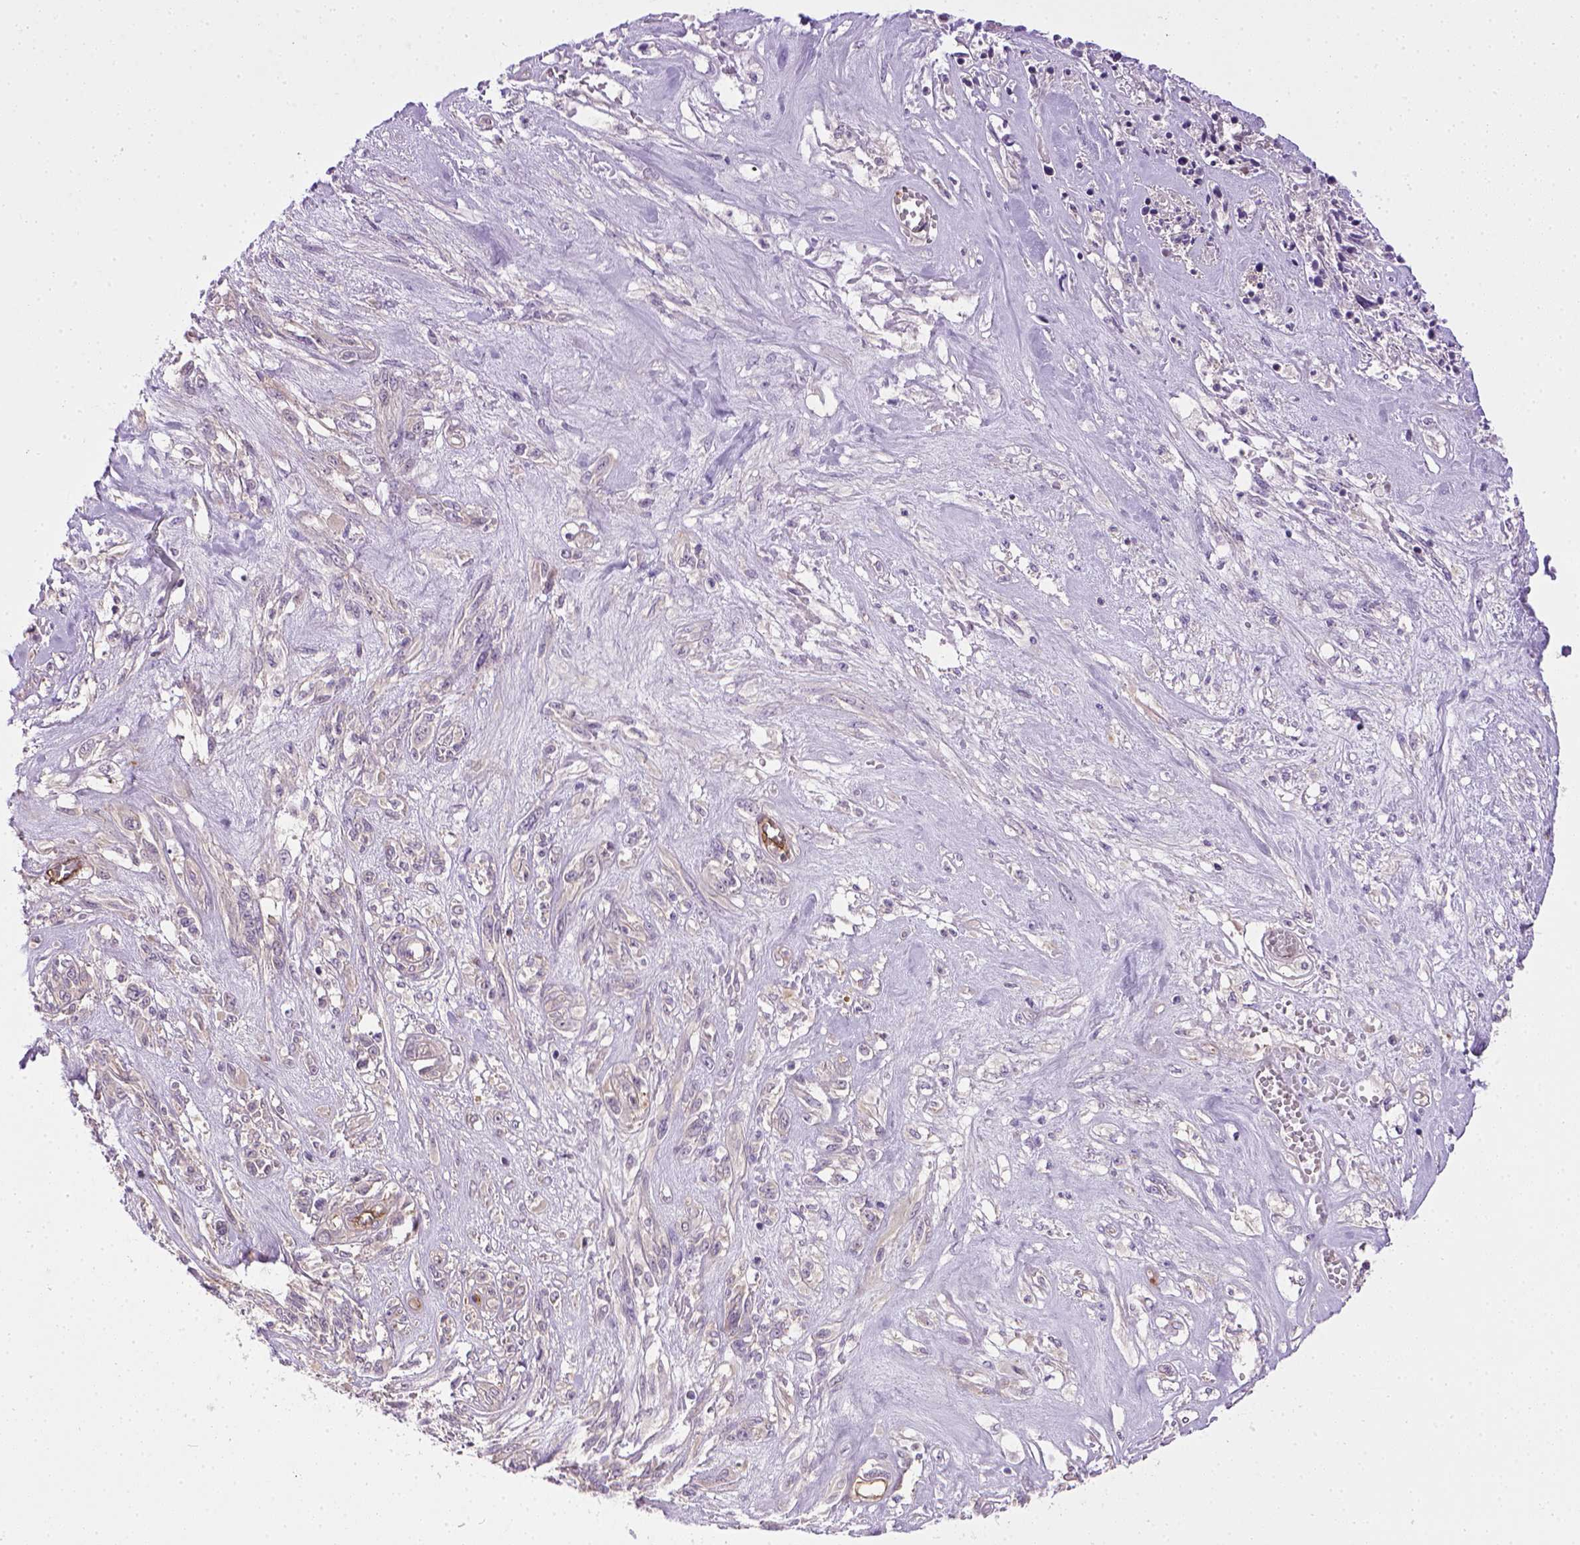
{"staining": {"intensity": "negative", "quantity": "none", "location": "none"}, "tissue": "melanoma", "cell_type": "Tumor cells", "image_type": "cancer", "snomed": [{"axis": "morphology", "description": "Malignant melanoma, NOS"}, {"axis": "topography", "description": "Skin"}], "caption": "Tumor cells show no significant protein positivity in malignant melanoma.", "gene": "ENG", "patient": {"sex": "female", "age": 91}}